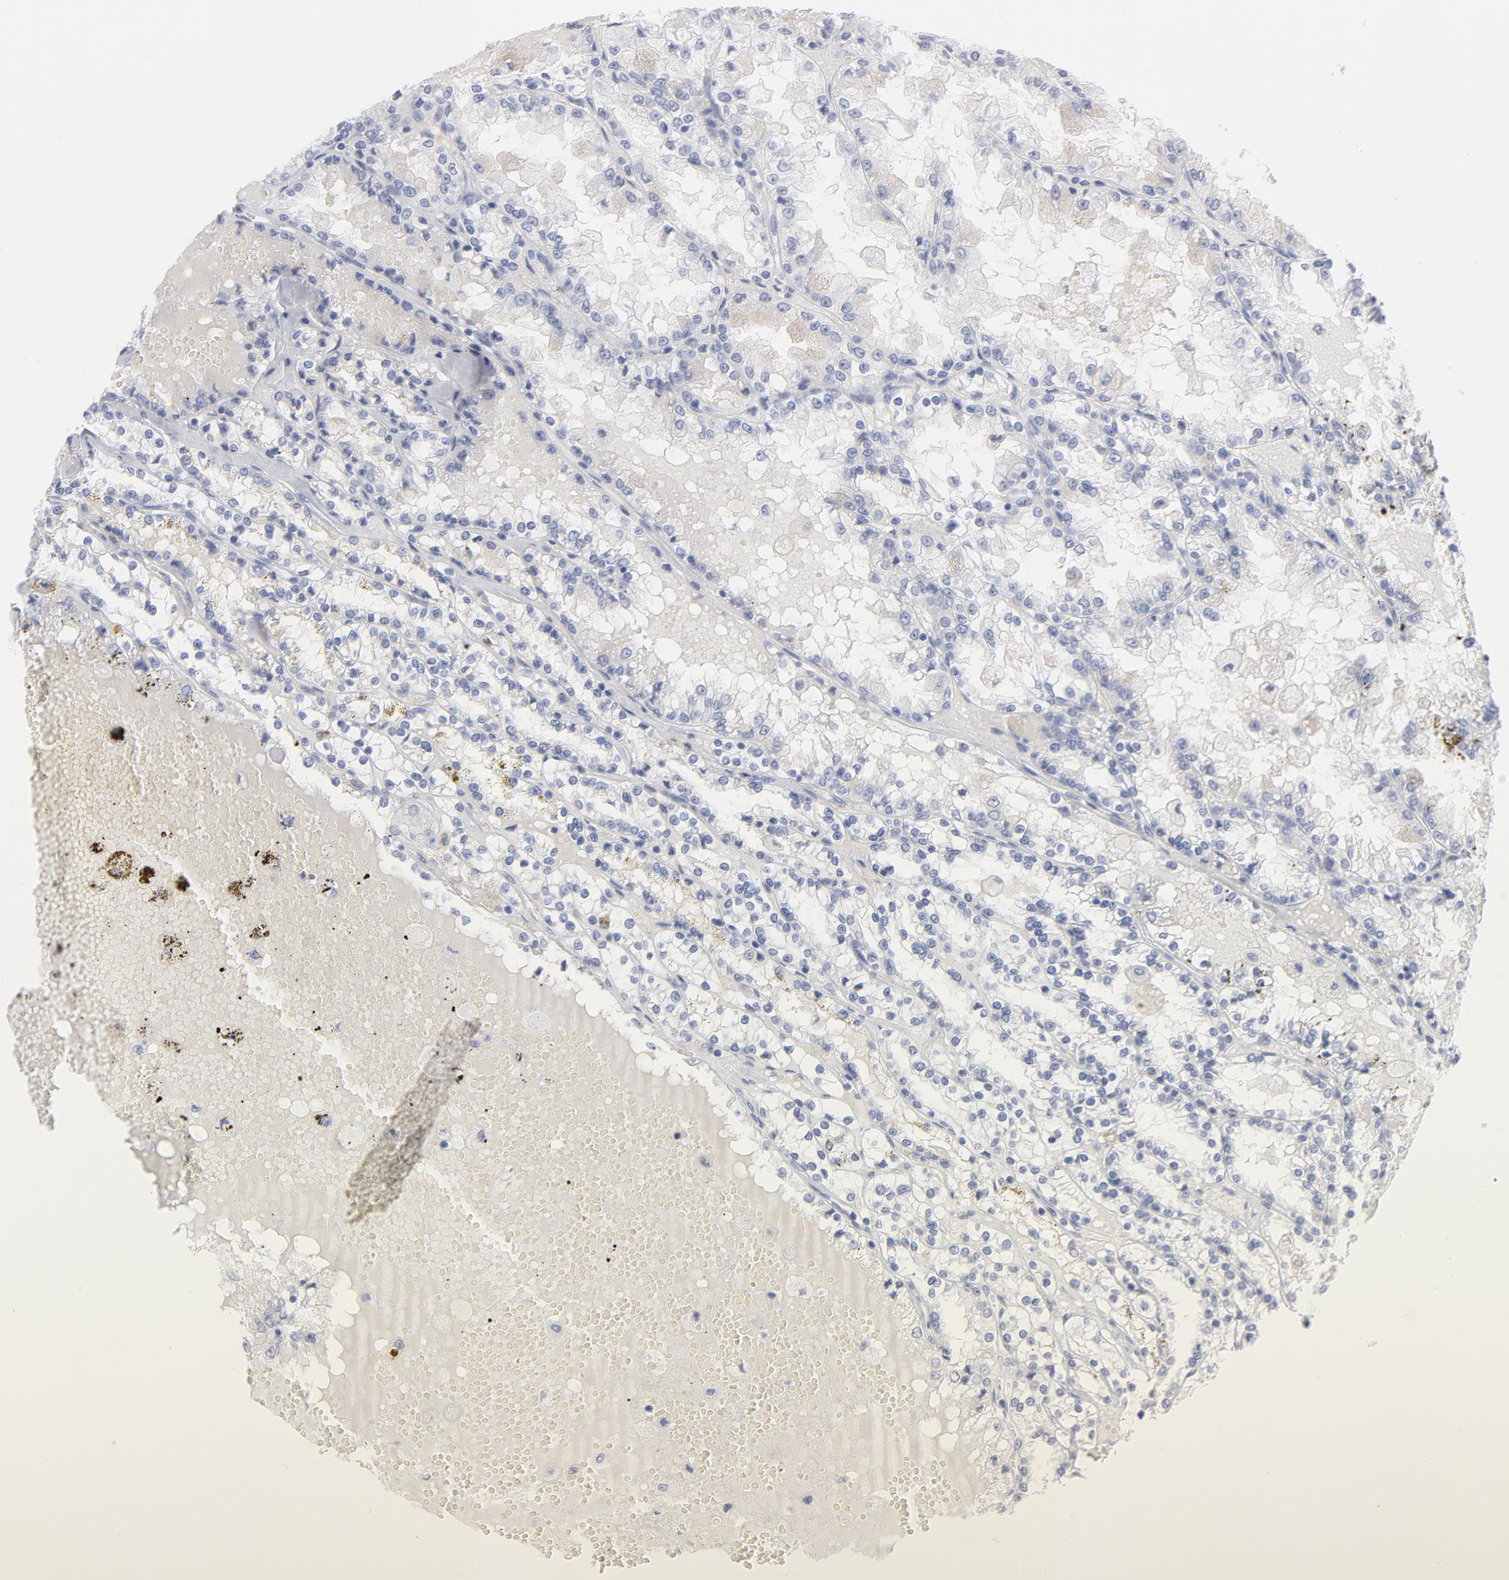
{"staining": {"intensity": "negative", "quantity": "none", "location": "none"}, "tissue": "renal cancer", "cell_type": "Tumor cells", "image_type": "cancer", "snomed": [{"axis": "morphology", "description": "Adenocarcinoma, NOS"}, {"axis": "topography", "description": "Kidney"}], "caption": "This is a micrograph of immunohistochemistry (IHC) staining of renal adenocarcinoma, which shows no staining in tumor cells.", "gene": "MCM7", "patient": {"sex": "female", "age": 56}}